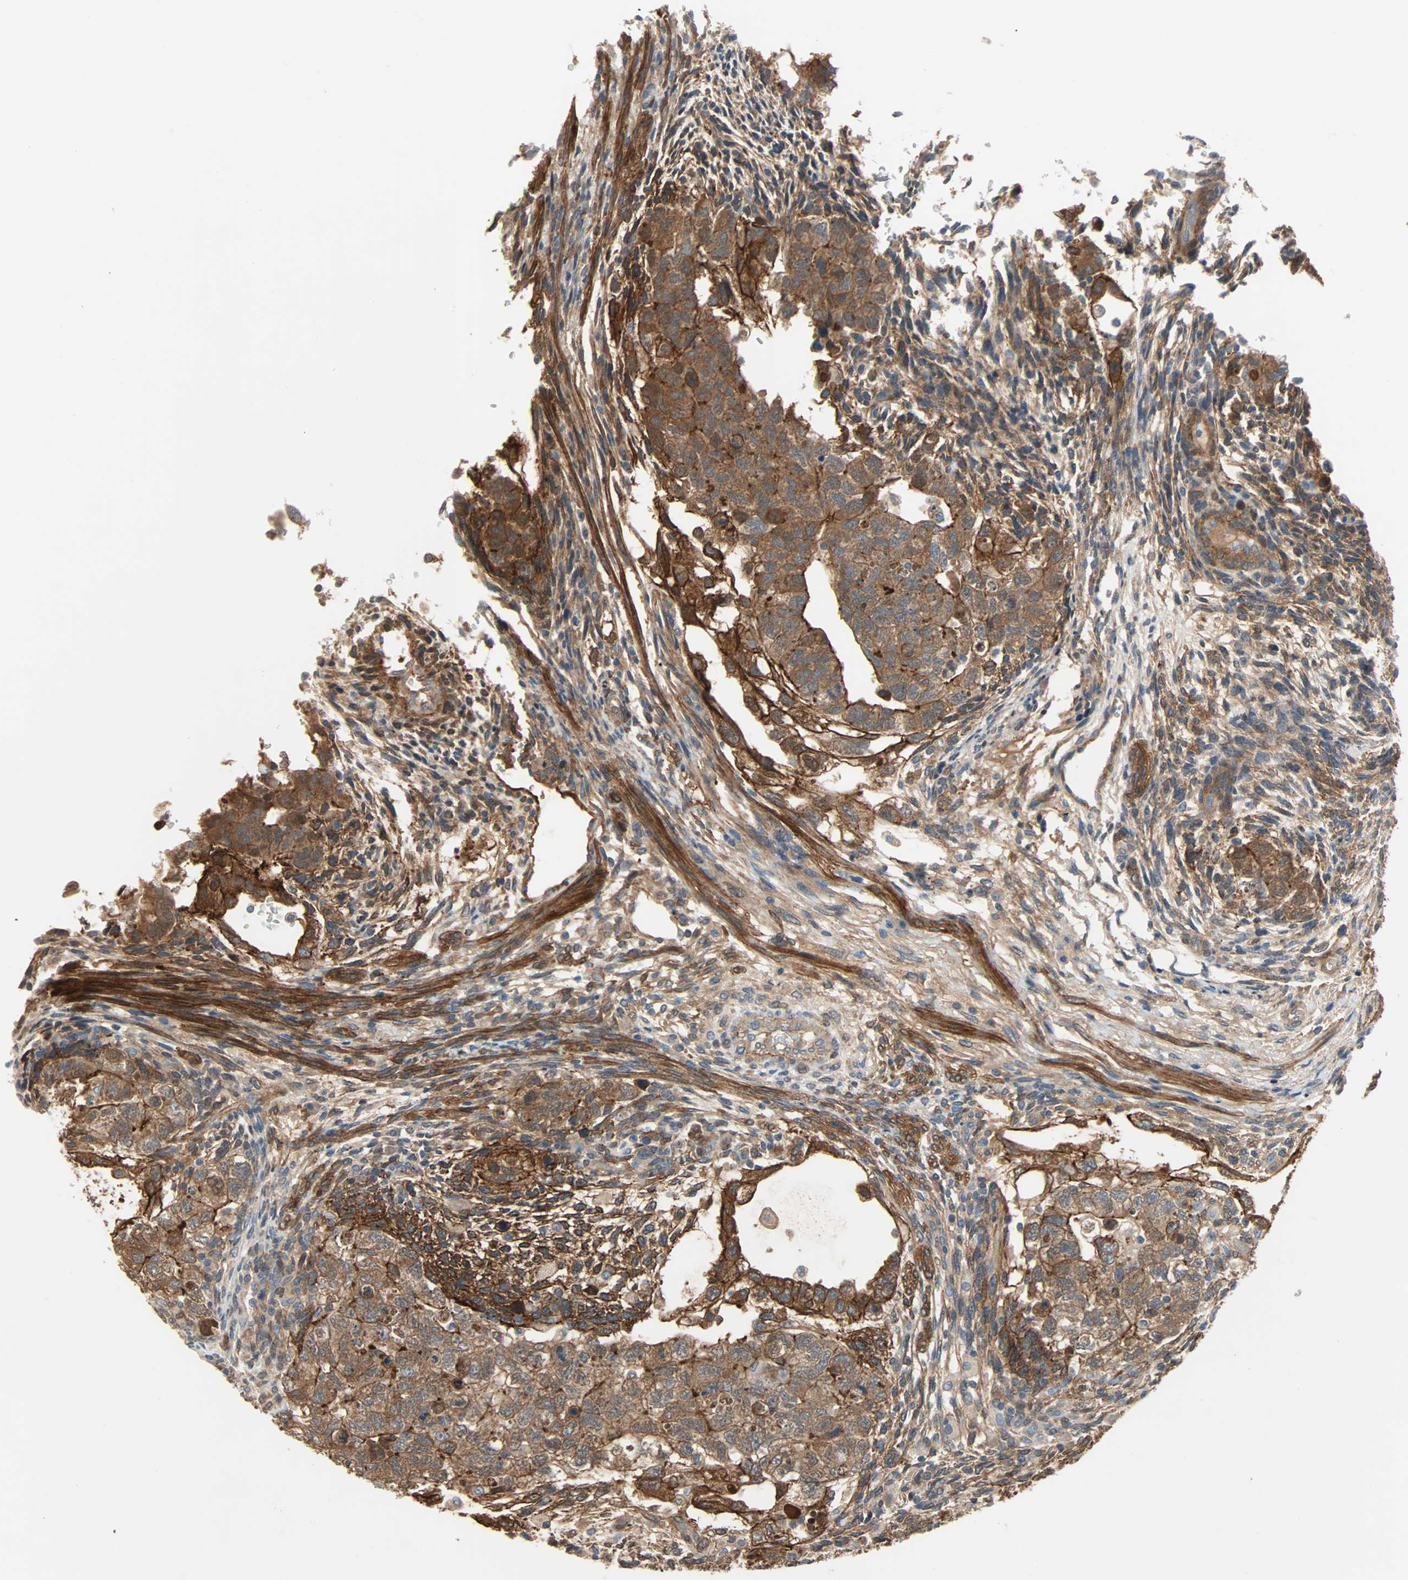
{"staining": {"intensity": "strong", "quantity": ">75%", "location": "cytoplasmic/membranous"}, "tissue": "testis cancer", "cell_type": "Tumor cells", "image_type": "cancer", "snomed": [{"axis": "morphology", "description": "Normal tissue, NOS"}, {"axis": "morphology", "description": "Carcinoma, Embryonal, NOS"}, {"axis": "topography", "description": "Testis"}], "caption": "Immunohistochemical staining of testis embryonal carcinoma displays high levels of strong cytoplasmic/membranous staining in approximately >75% of tumor cells.", "gene": "TNFRSF12A", "patient": {"sex": "male", "age": 36}}